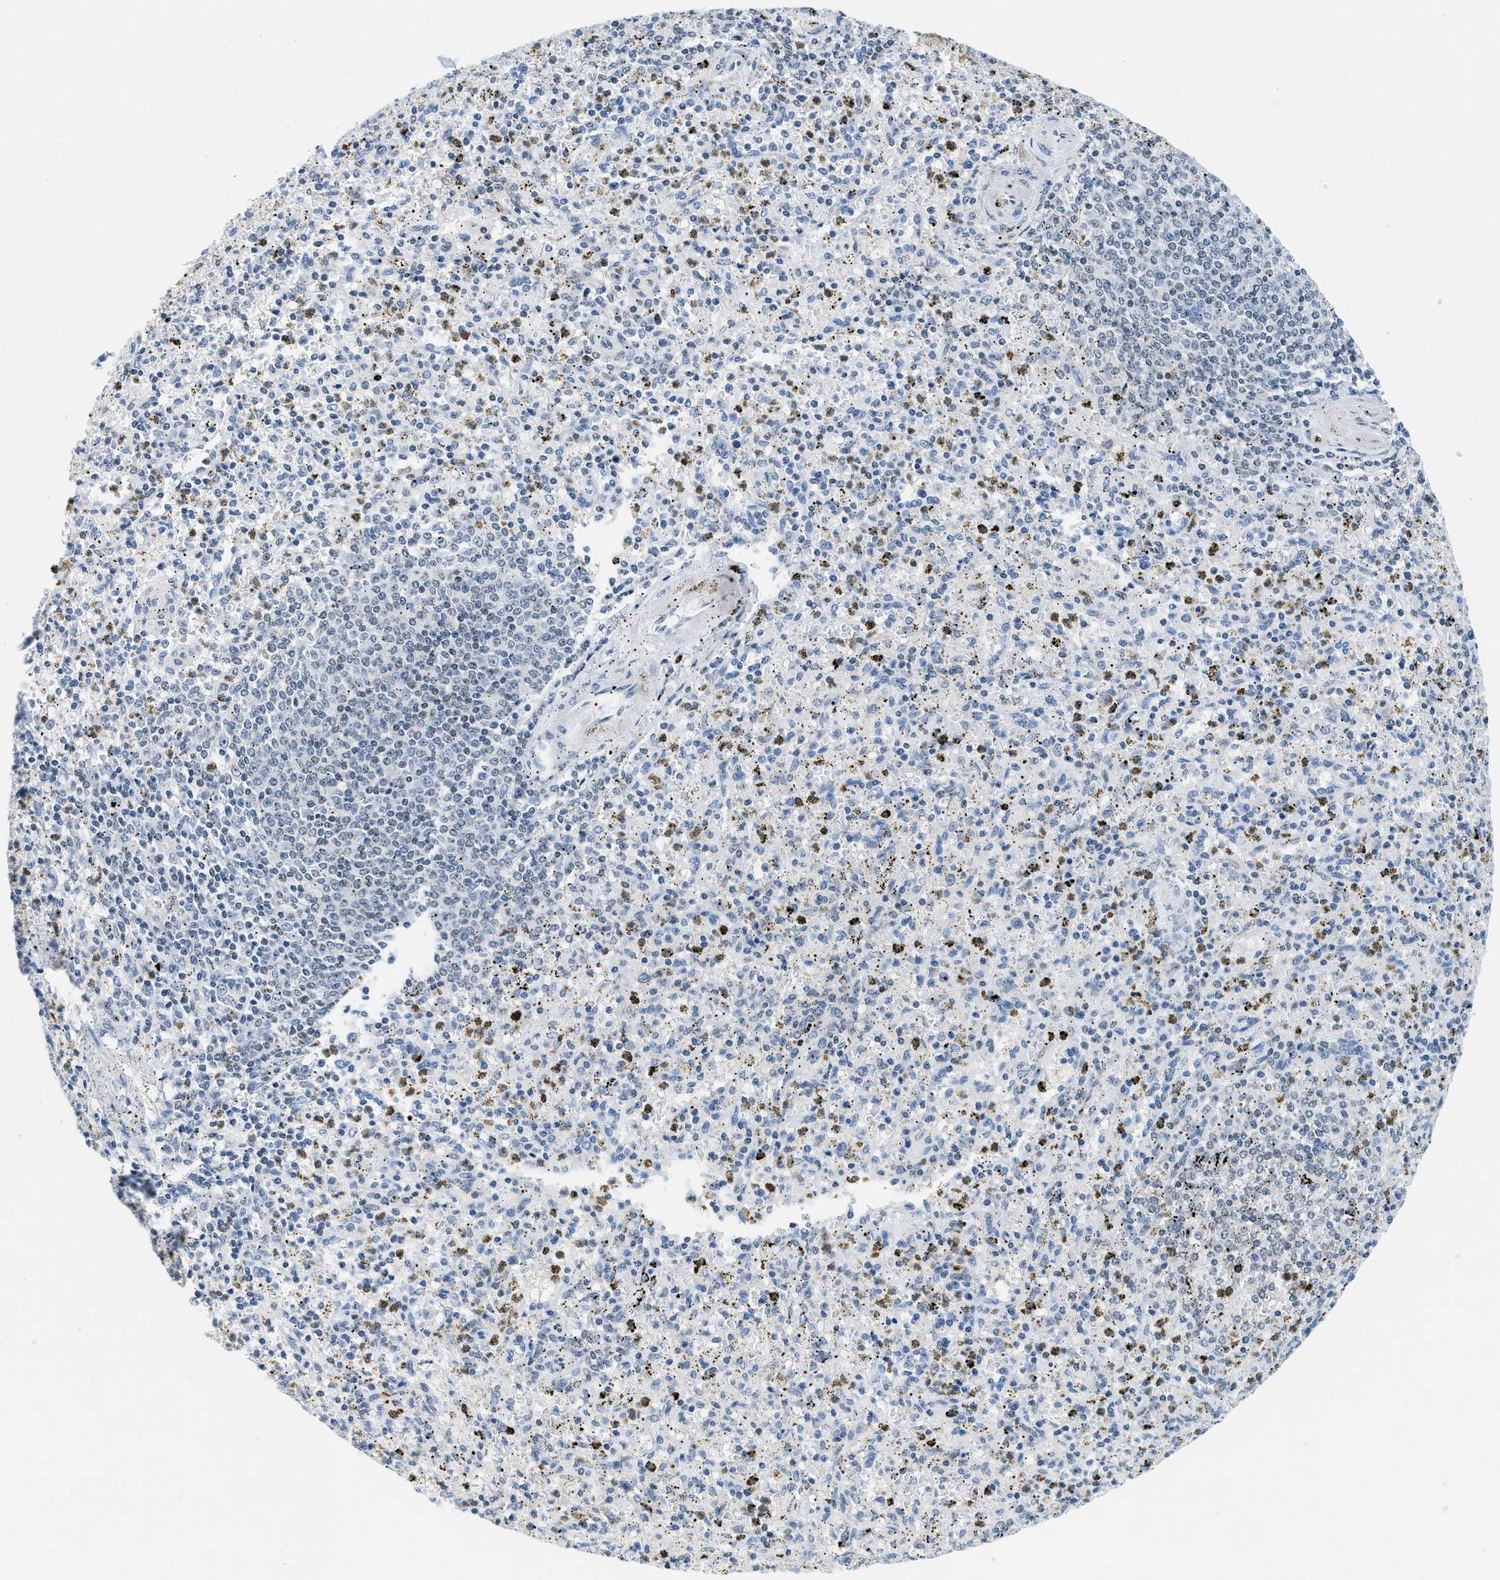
{"staining": {"intensity": "negative", "quantity": "none", "location": "none"}, "tissue": "spleen", "cell_type": "Cells in red pulp", "image_type": "normal", "snomed": [{"axis": "morphology", "description": "Normal tissue, NOS"}, {"axis": "topography", "description": "Spleen"}], "caption": "Photomicrograph shows no significant protein staining in cells in red pulp of benign spleen.", "gene": "UVRAG", "patient": {"sex": "male", "age": 72}}